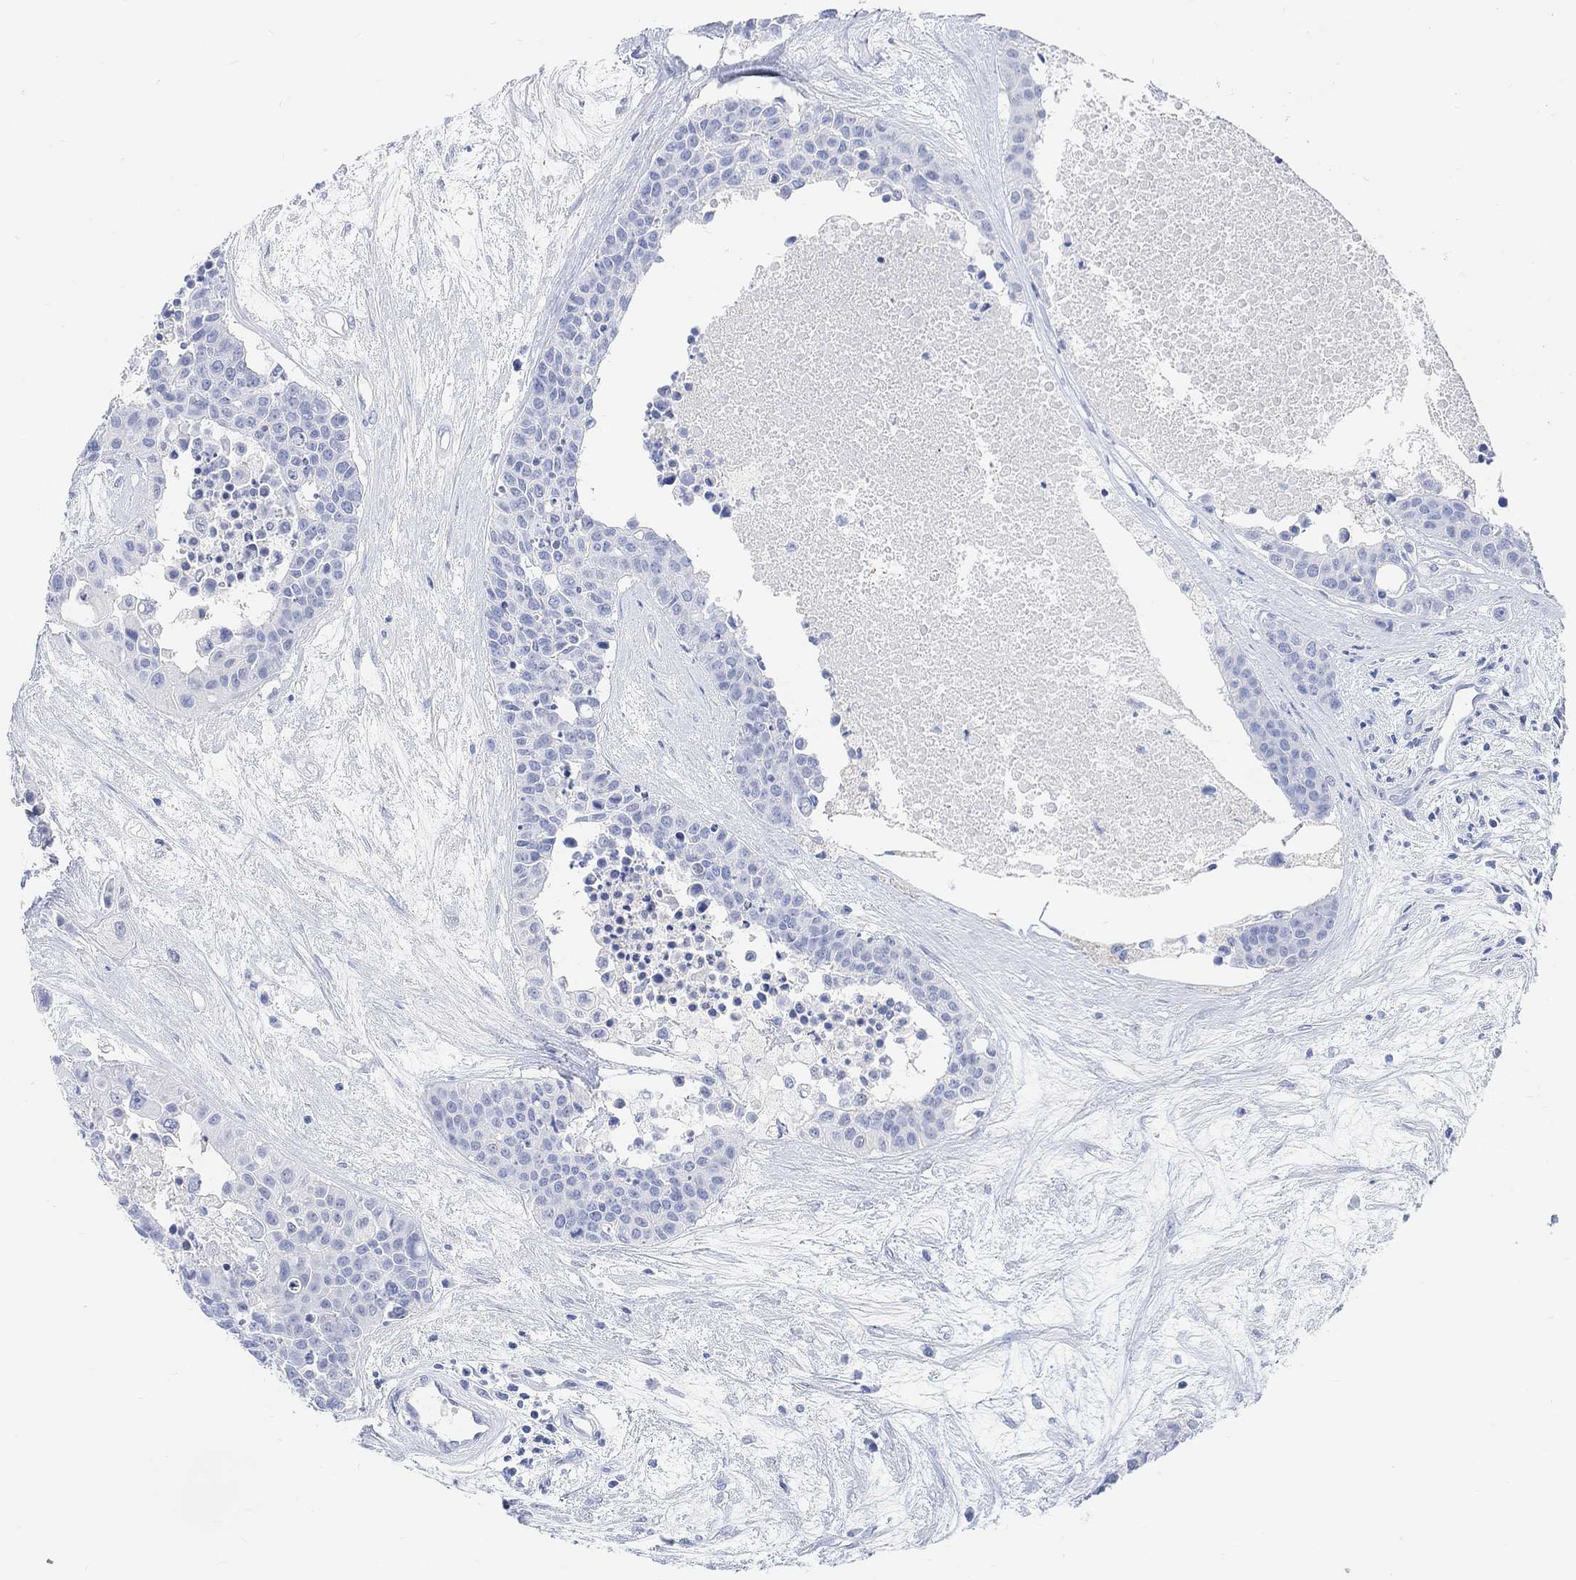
{"staining": {"intensity": "negative", "quantity": "none", "location": "none"}, "tissue": "carcinoid", "cell_type": "Tumor cells", "image_type": "cancer", "snomed": [{"axis": "morphology", "description": "Carcinoid, malignant, NOS"}, {"axis": "topography", "description": "Colon"}], "caption": "A high-resolution image shows immunohistochemistry (IHC) staining of carcinoid, which displays no significant positivity in tumor cells. (IHC, brightfield microscopy, high magnification).", "gene": "ENO4", "patient": {"sex": "male", "age": 81}}